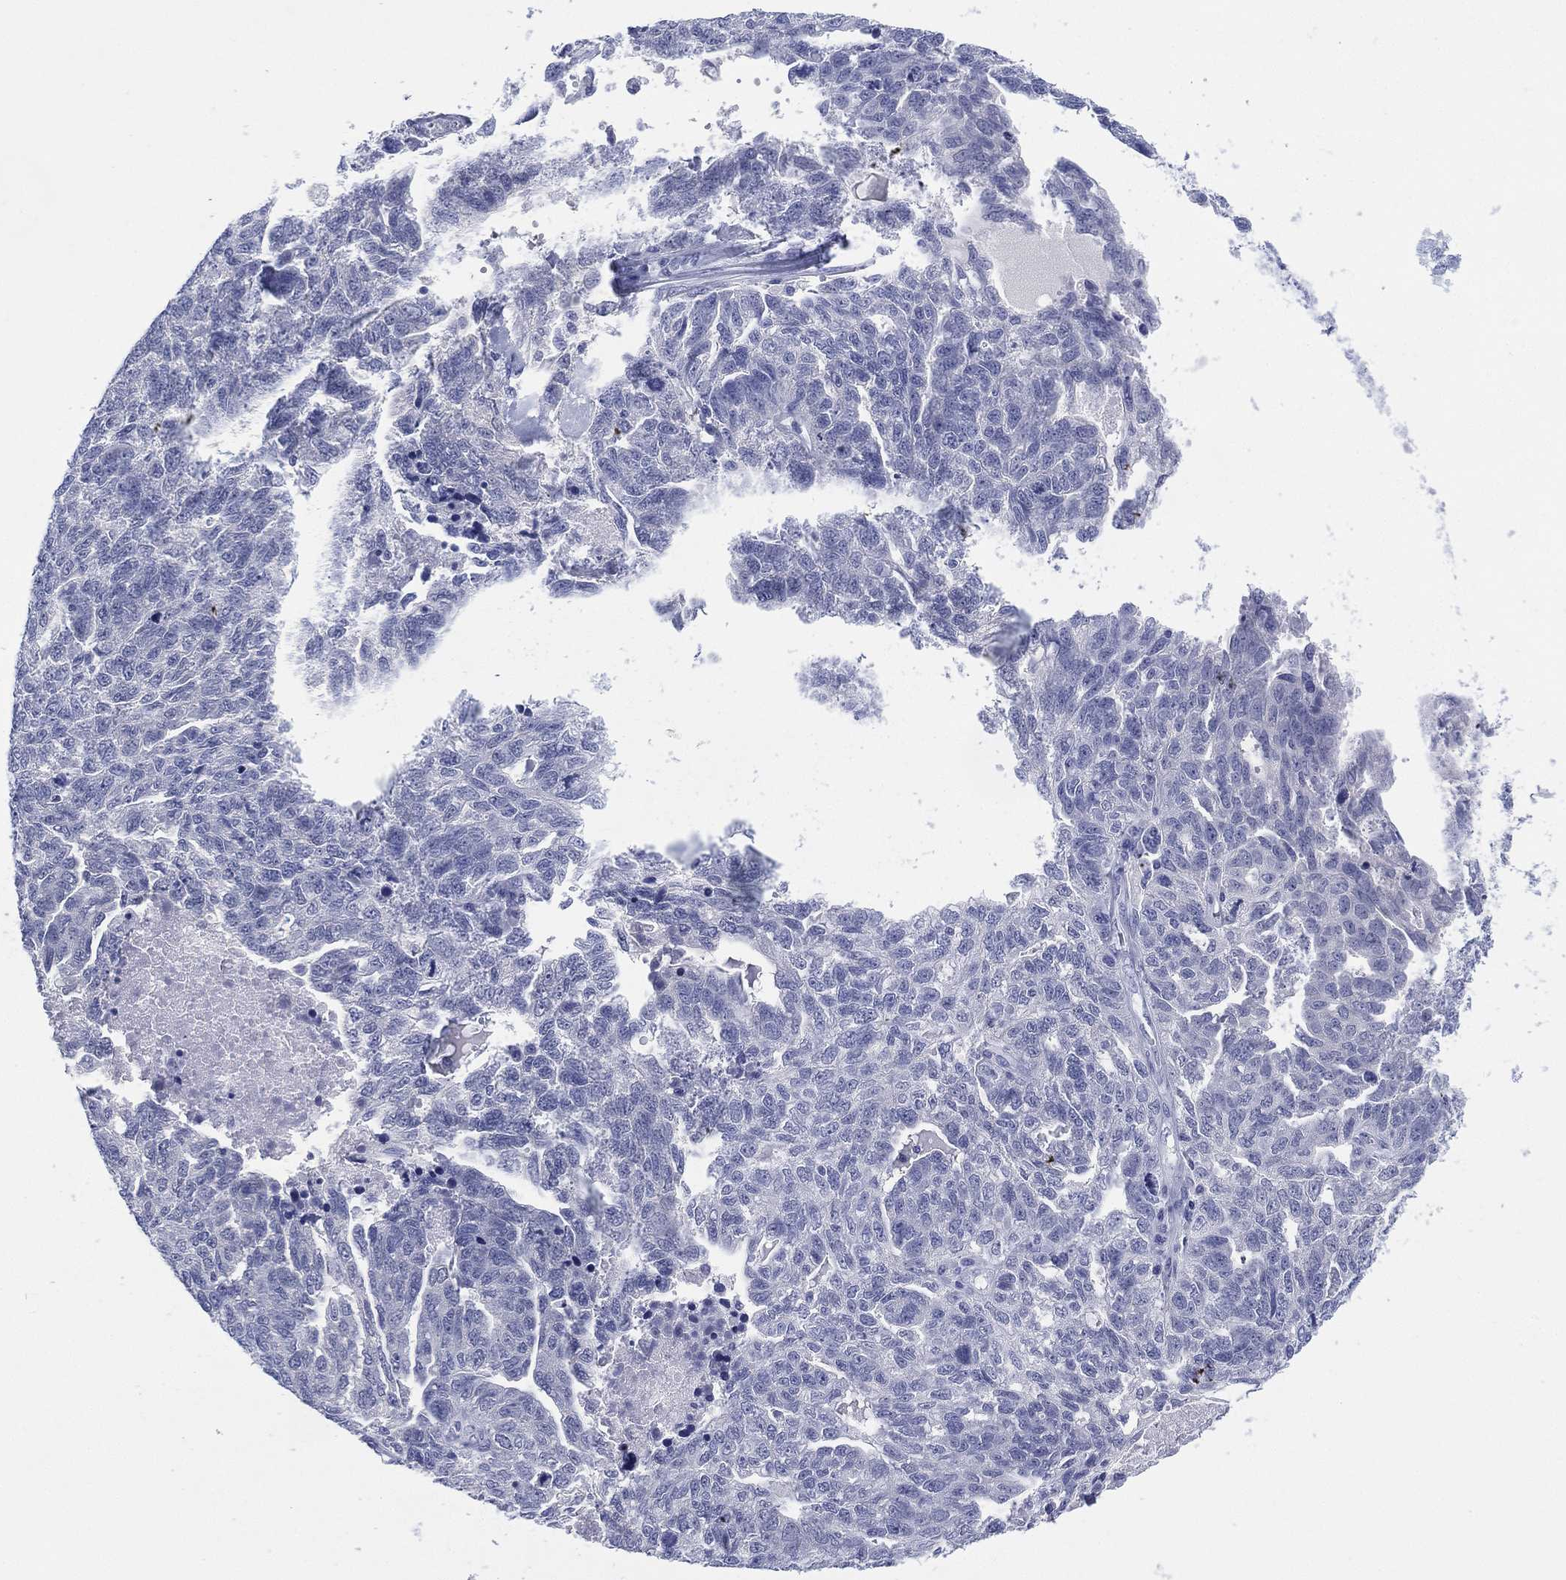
{"staining": {"intensity": "negative", "quantity": "none", "location": "none"}, "tissue": "ovarian cancer", "cell_type": "Tumor cells", "image_type": "cancer", "snomed": [{"axis": "morphology", "description": "Cystadenocarcinoma, serous, NOS"}, {"axis": "topography", "description": "Ovary"}], "caption": "A histopathology image of human ovarian cancer is negative for staining in tumor cells.", "gene": "DSG1", "patient": {"sex": "female", "age": 71}}